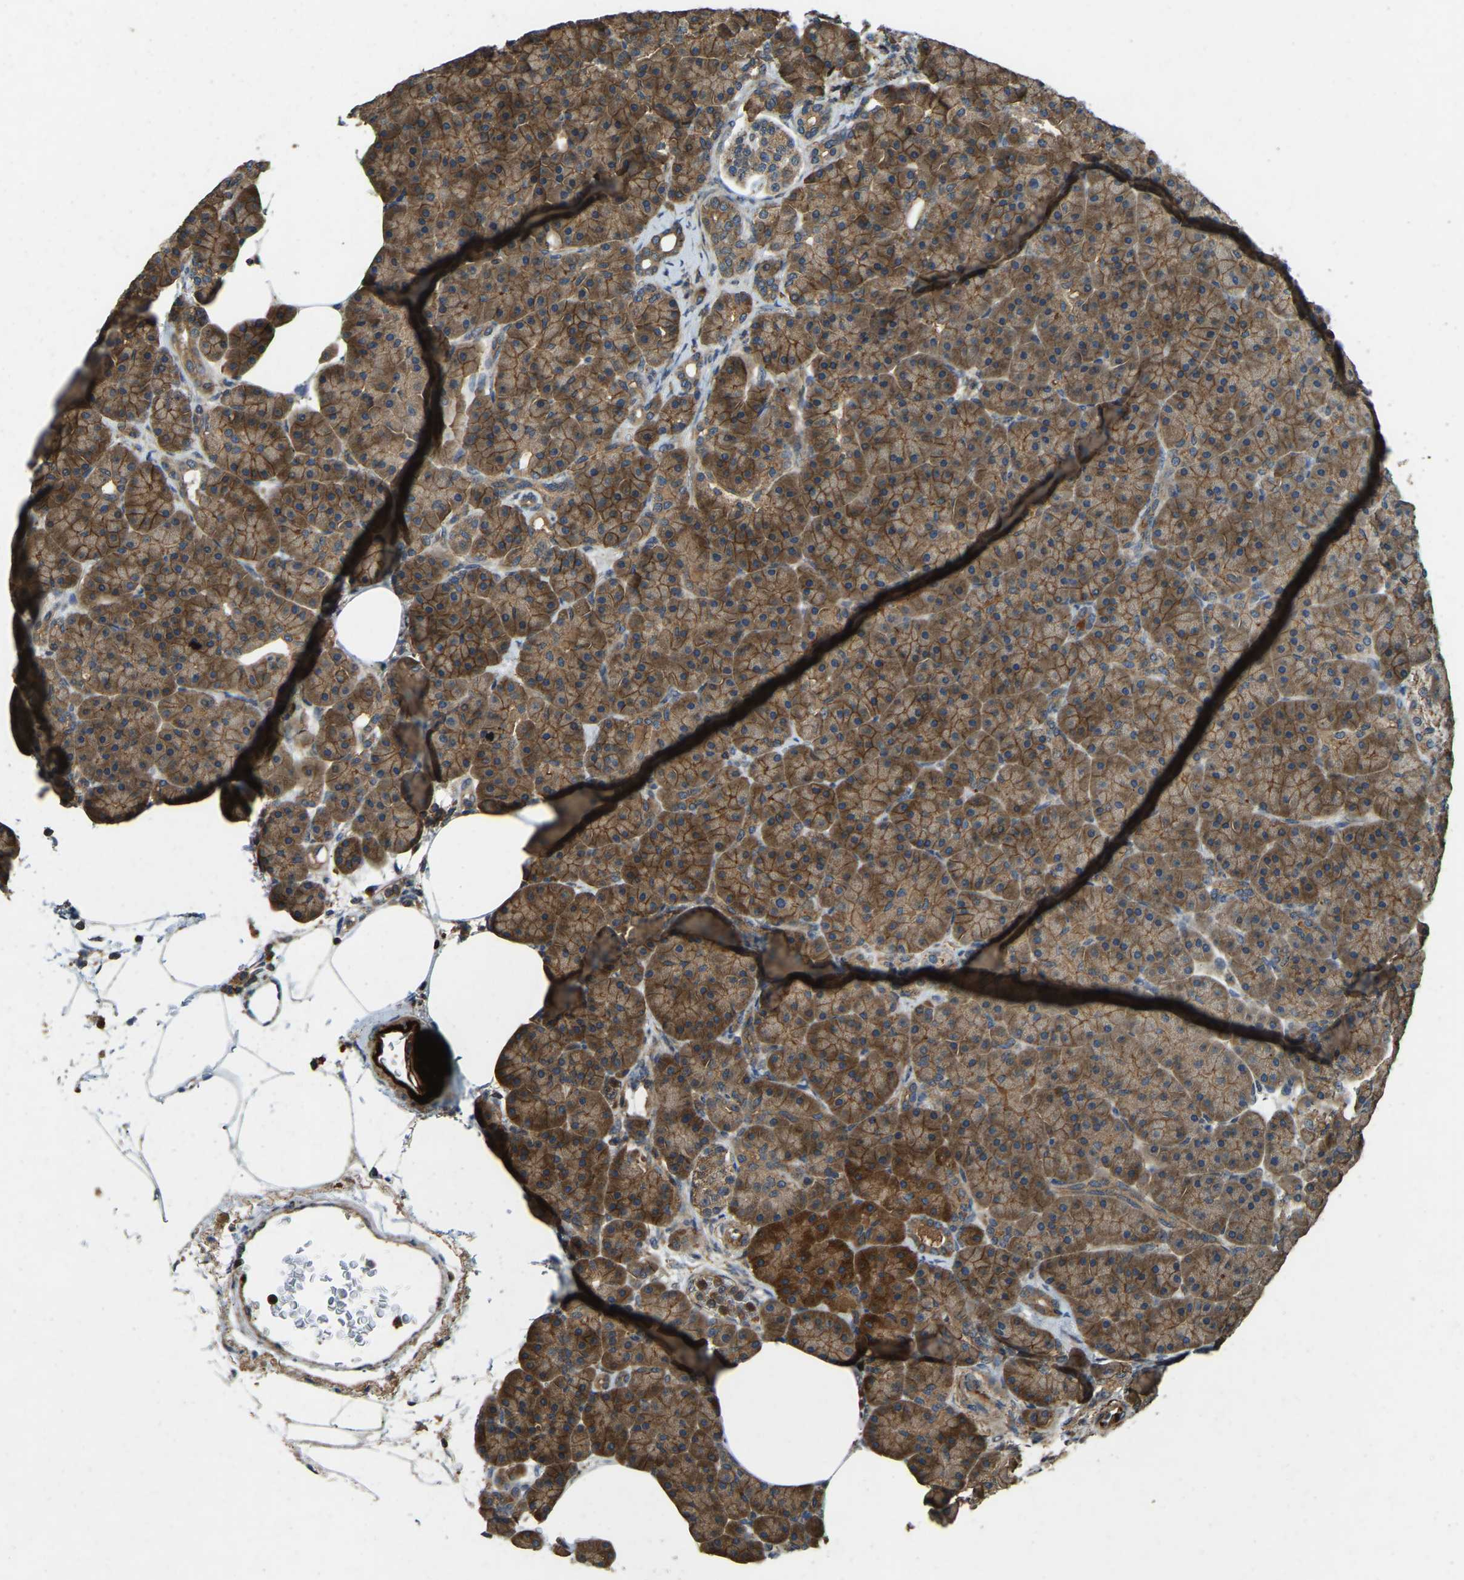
{"staining": {"intensity": "moderate", "quantity": ">75%", "location": "cytoplasmic/membranous"}, "tissue": "pancreas", "cell_type": "Exocrine glandular cells", "image_type": "normal", "snomed": [{"axis": "morphology", "description": "Normal tissue, NOS"}, {"axis": "topography", "description": "Pancreas"}], "caption": "The micrograph demonstrates immunohistochemical staining of normal pancreas. There is moderate cytoplasmic/membranous positivity is identified in approximately >75% of exocrine glandular cells.", "gene": "ATP8B1", "patient": {"sex": "female", "age": 70}}